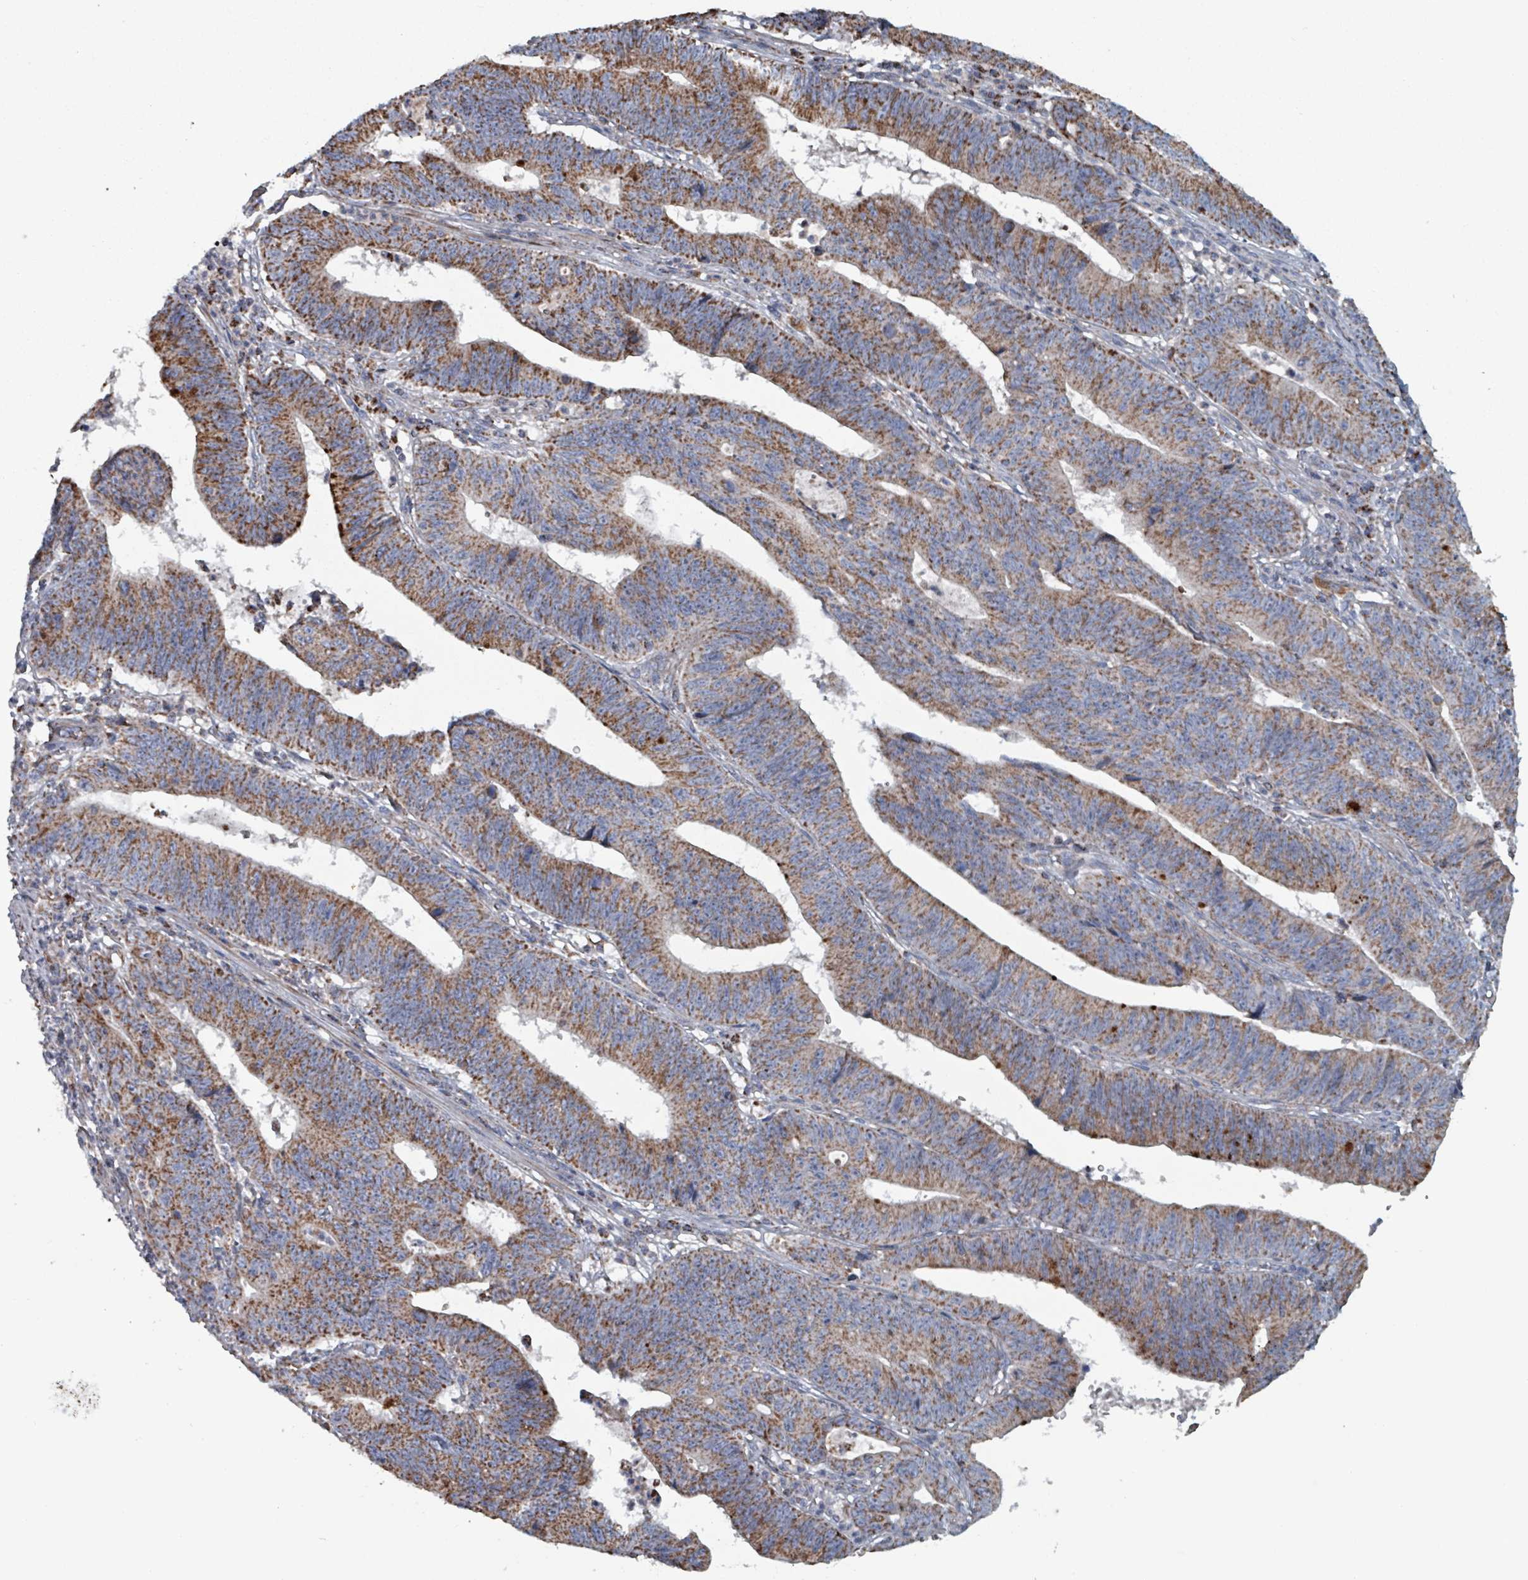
{"staining": {"intensity": "moderate", "quantity": ">75%", "location": "cytoplasmic/membranous"}, "tissue": "stomach cancer", "cell_type": "Tumor cells", "image_type": "cancer", "snomed": [{"axis": "morphology", "description": "Adenocarcinoma, NOS"}, {"axis": "topography", "description": "Stomach"}], "caption": "Immunohistochemistry (DAB (3,3'-diaminobenzidine)) staining of adenocarcinoma (stomach) displays moderate cytoplasmic/membranous protein positivity in approximately >75% of tumor cells. (DAB (3,3'-diaminobenzidine) IHC, brown staining for protein, blue staining for nuclei).", "gene": "ABHD18", "patient": {"sex": "male", "age": 59}}